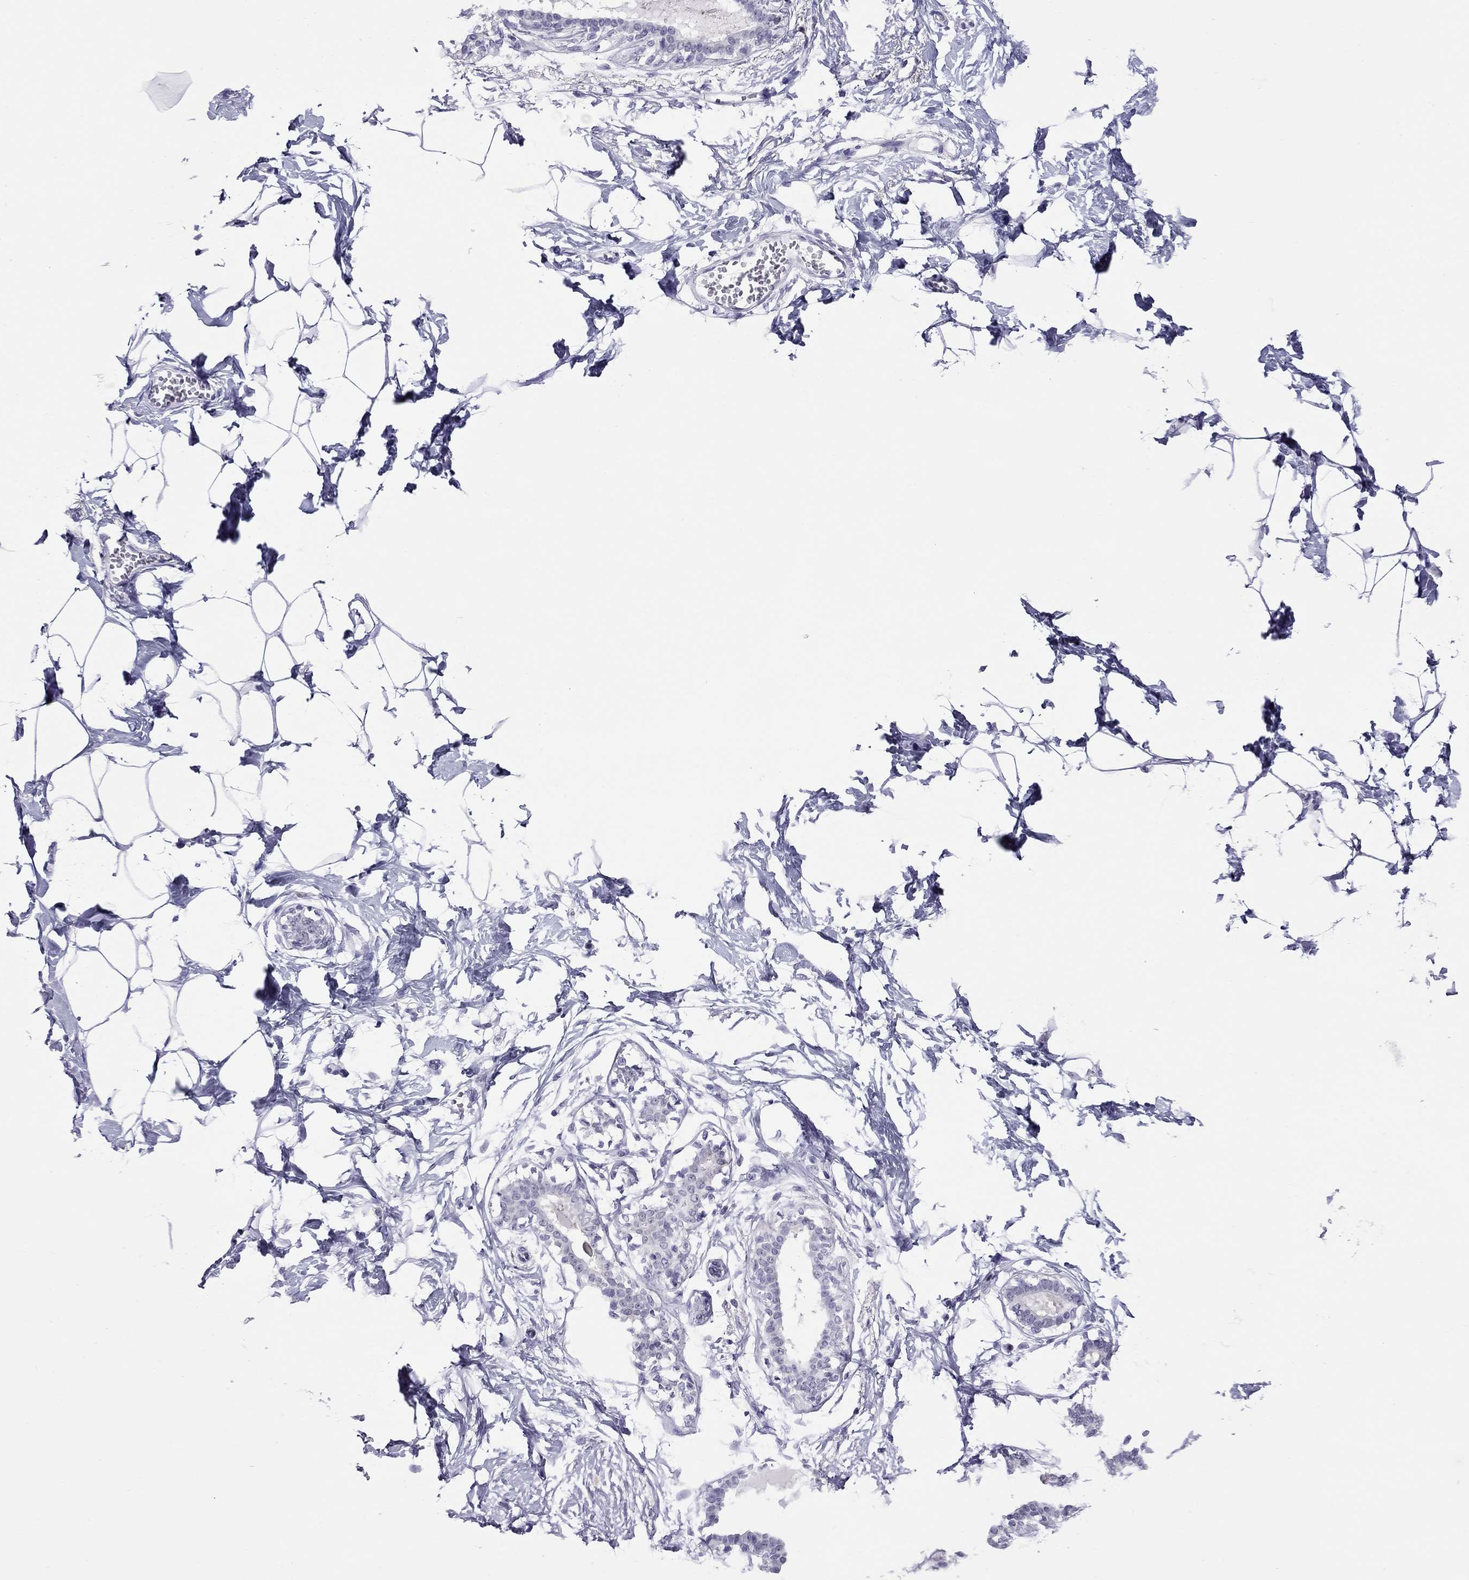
{"staining": {"intensity": "negative", "quantity": "none", "location": "none"}, "tissue": "breast", "cell_type": "Adipocytes", "image_type": "normal", "snomed": [{"axis": "morphology", "description": "Normal tissue, NOS"}, {"axis": "morphology", "description": "Lobular carcinoma, in situ"}, {"axis": "topography", "description": "Breast"}], "caption": "Protein analysis of unremarkable breast displays no significant expression in adipocytes. (Brightfield microscopy of DAB immunohistochemistry at high magnification).", "gene": "CHRNB3", "patient": {"sex": "female", "age": 35}}